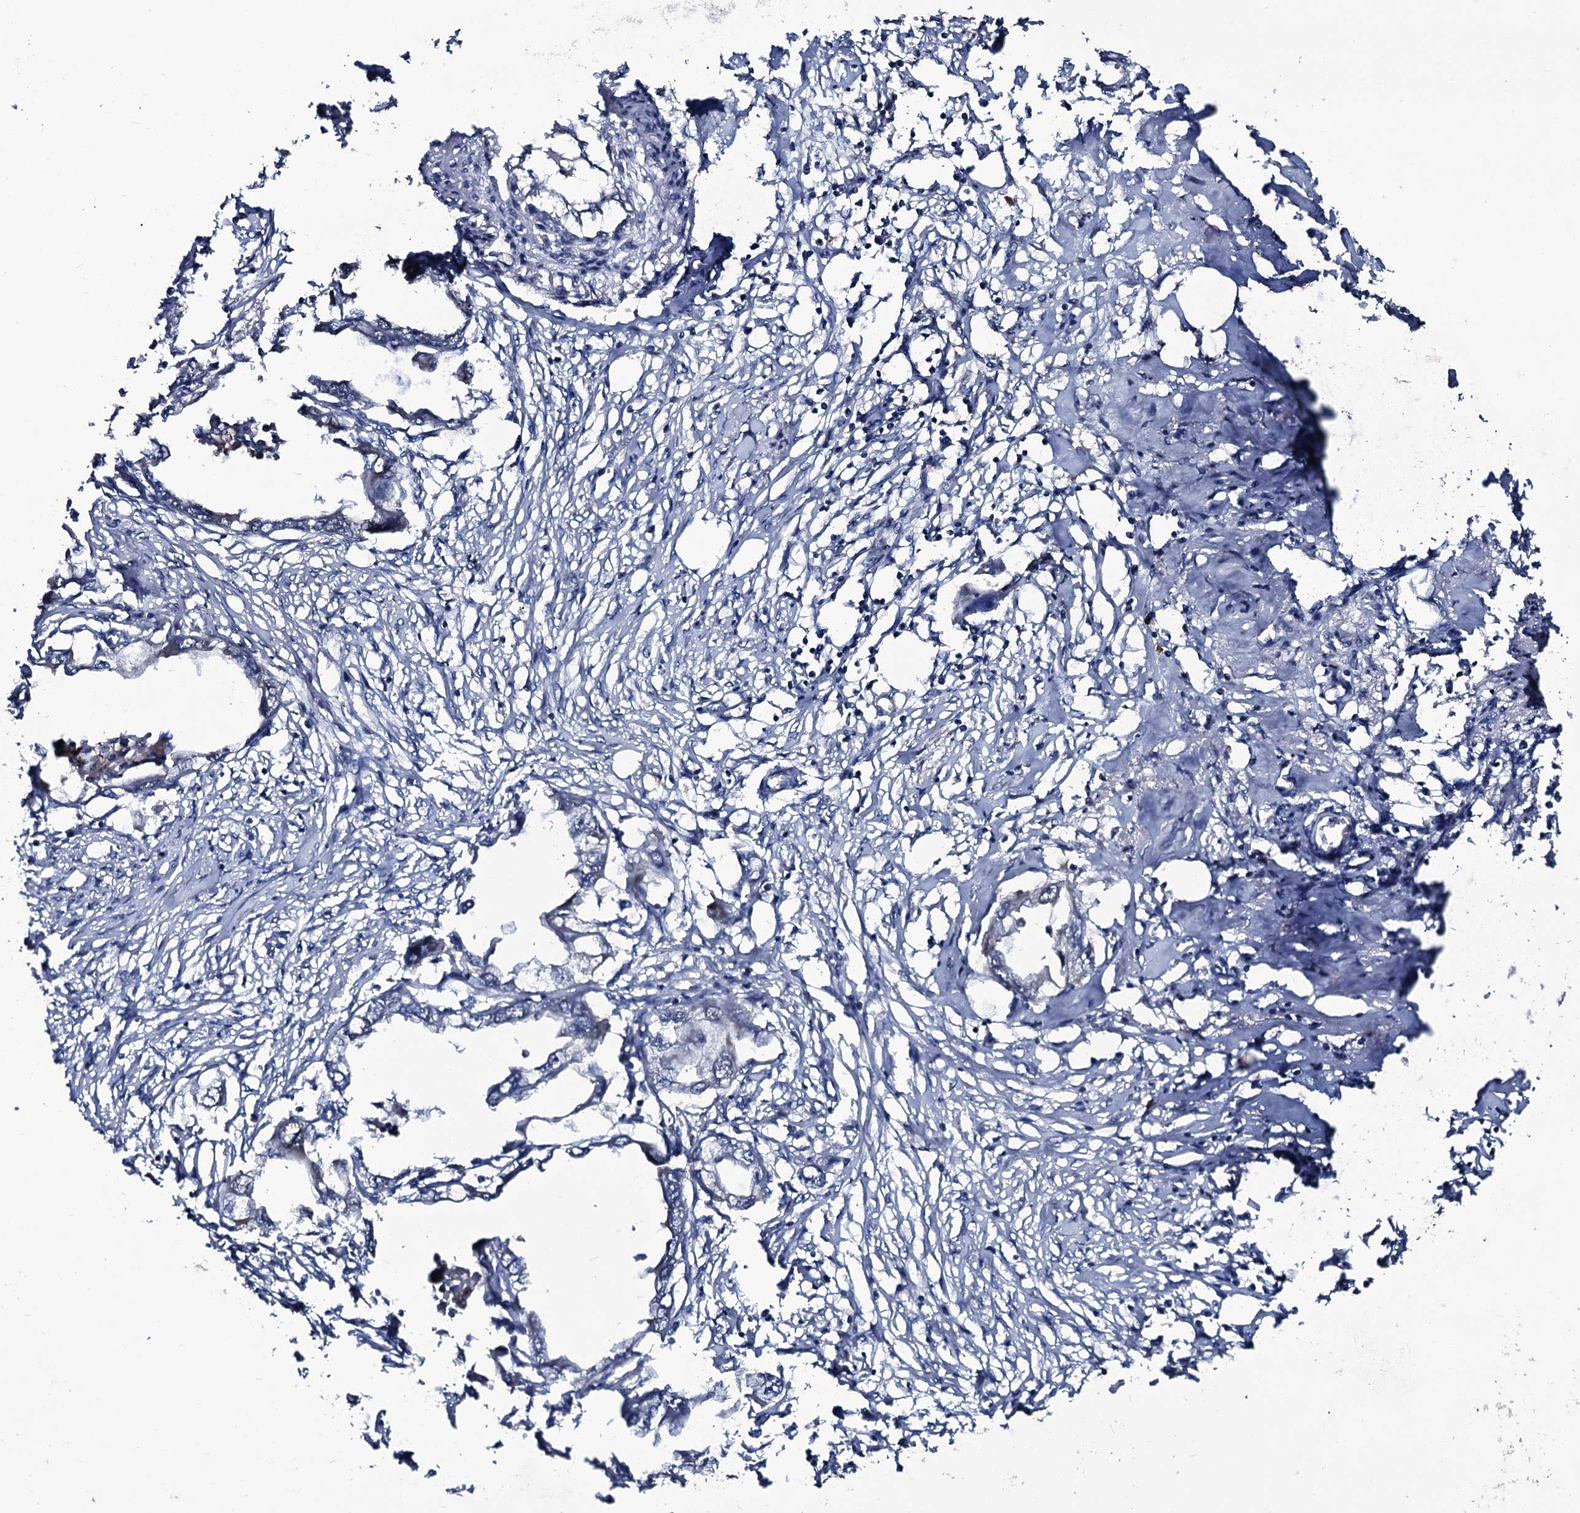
{"staining": {"intensity": "negative", "quantity": "none", "location": "none"}, "tissue": "endometrial cancer", "cell_type": "Tumor cells", "image_type": "cancer", "snomed": [{"axis": "morphology", "description": "Adenocarcinoma, NOS"}, {"axis": "morphology", "description": "Adenocarcinoma, metastatic, NOS"}, {"axis": "topography", "description": "Adipose tissue"}, {"axis": "topography", "description": "Endometrium"}], "caption": "This is a image of immunohistochemistry staining of endometrial cancer (adenocarcinoma), which shows no staining in tumor cells.", "gene": "LYG2", "patient": {"sex": "female", "age": 67}}